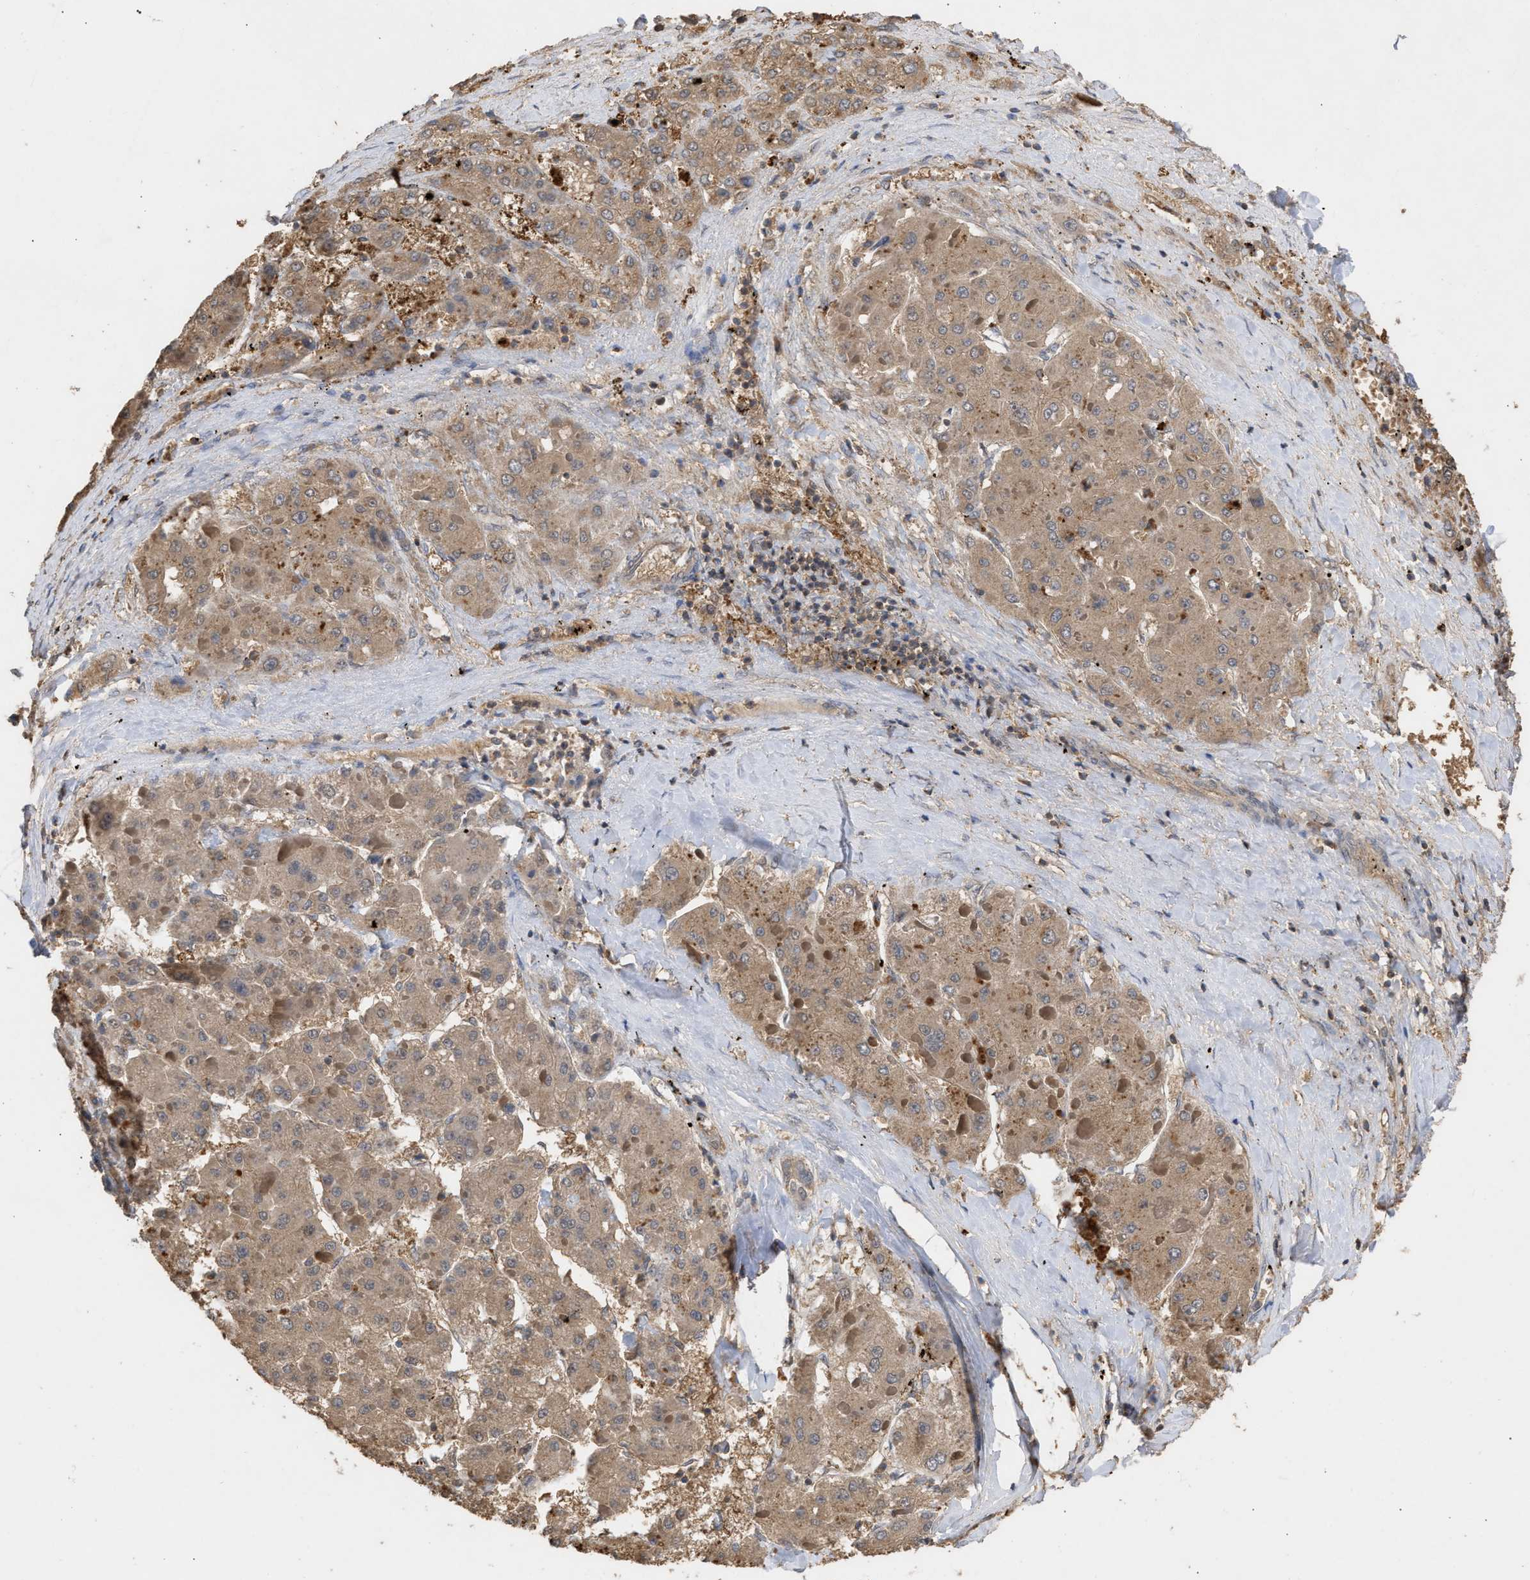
{"staining": {"intensity": "moderate", "quantity": ">75%", "location": "cytoplasmic/membranous"}, "tissue": "liver cancer", "cell_type": "Tumor cells", "image_type": "cancer", "snomed": [{"axis": "morphology", "description": "Carcinoma, Hepatocellular, NOS"}, {"axis": "topography", "description": "Liver"}], "caption": "This image displays IHC staining of human liver cancer, with medium moderate cytoplasmic/membranous expression in approximately >75% of tumor cells.", "gene": "FITM1", "patient": {"sex": "female", "age": 73}}